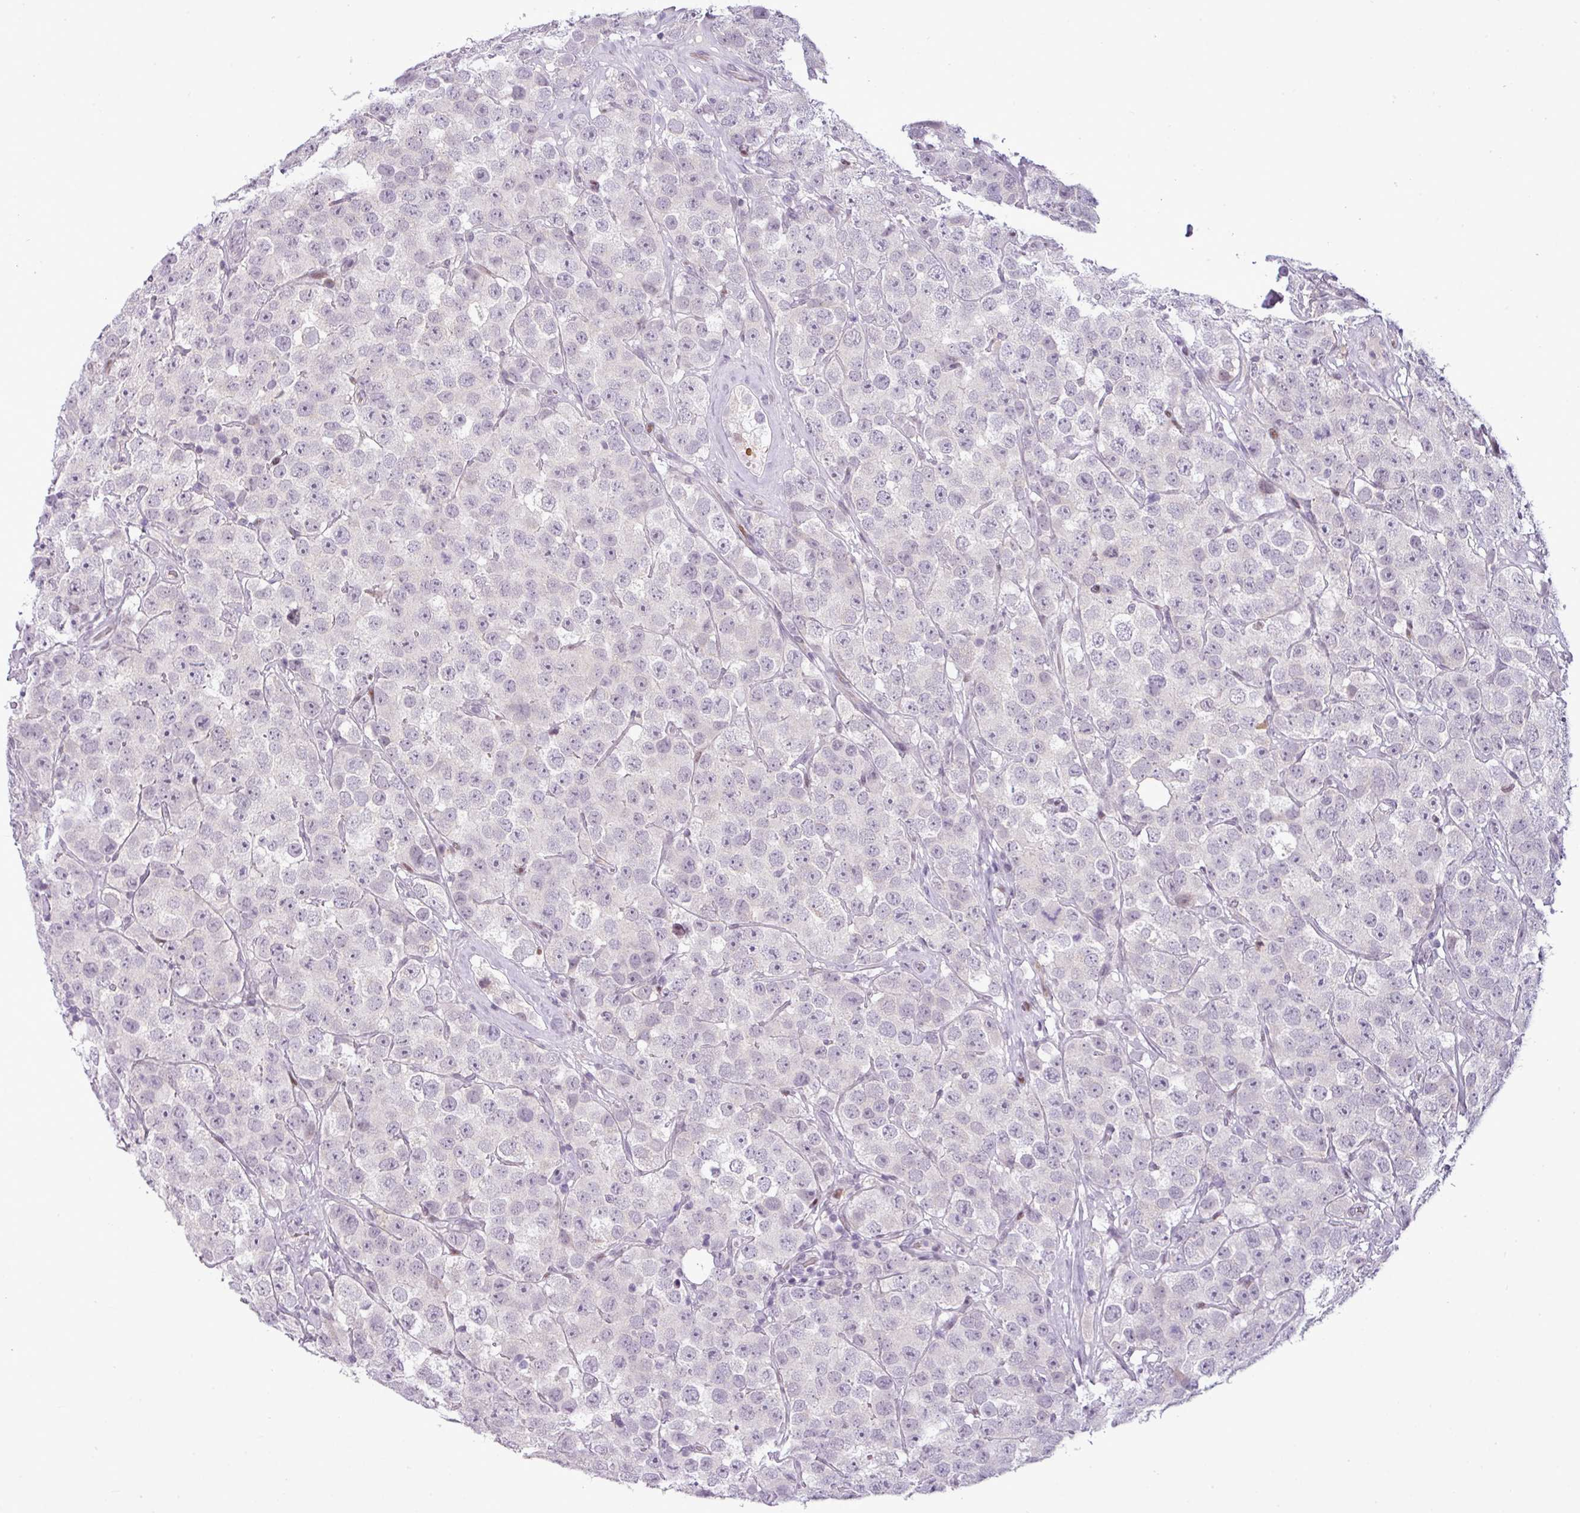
{"staining": {"intensity": "negative", "quantity": "none", "location": "none"}, "tissue": "testis cancer", "cell_type": "Tumor cells", "image_type": "cancer", "snomed": [{"axis": "morphology", "description": "Seminoma, NOS"}, {"axis": "topography", "description": "Testis"}], "caption": "Tumor cells show no significant protein positivity in seminoma (testis).", "gene": "SLC66A2", "patient": {"sex": "male", "age": 28}}